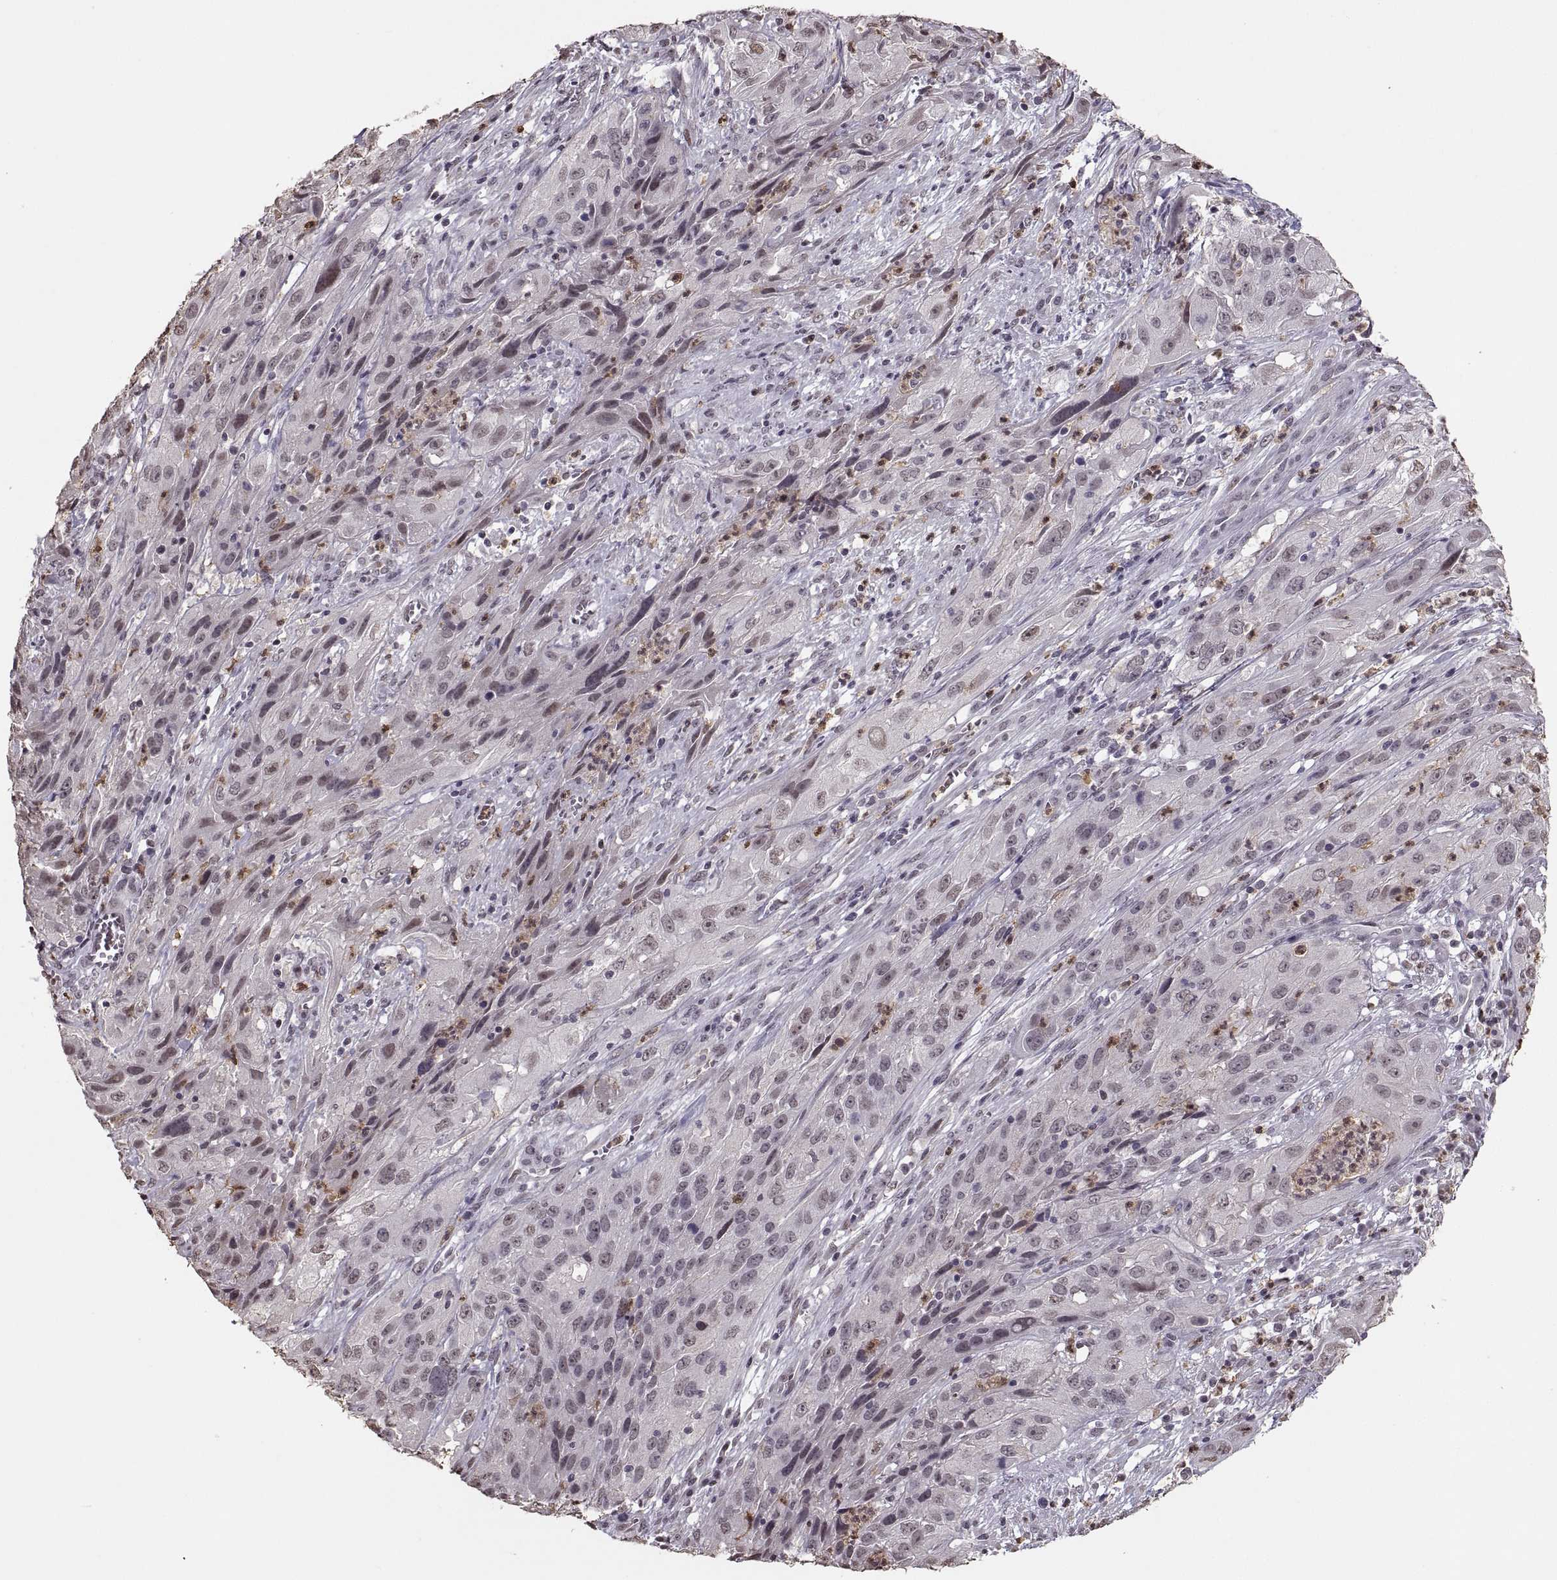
{"staining": {"intensity": "negative", "quantity": "none", "location": "none"}, "tissue": "cervical cancer", "cell_type": "Tumor cells", "image_type": "cancer", "snomed": [{"axis": "morphology", "description": "Squamous cell carcinoma, NOS"}, {"axis": "topography", "description": "Cervix"}], "caption": "This is a histopathology image of IHC staining of squamous cell carcinoma (cervical), which shows no expression in tumor cells.", "gene": "PALS1", "patient": {"sex": "female", "age": 32}}